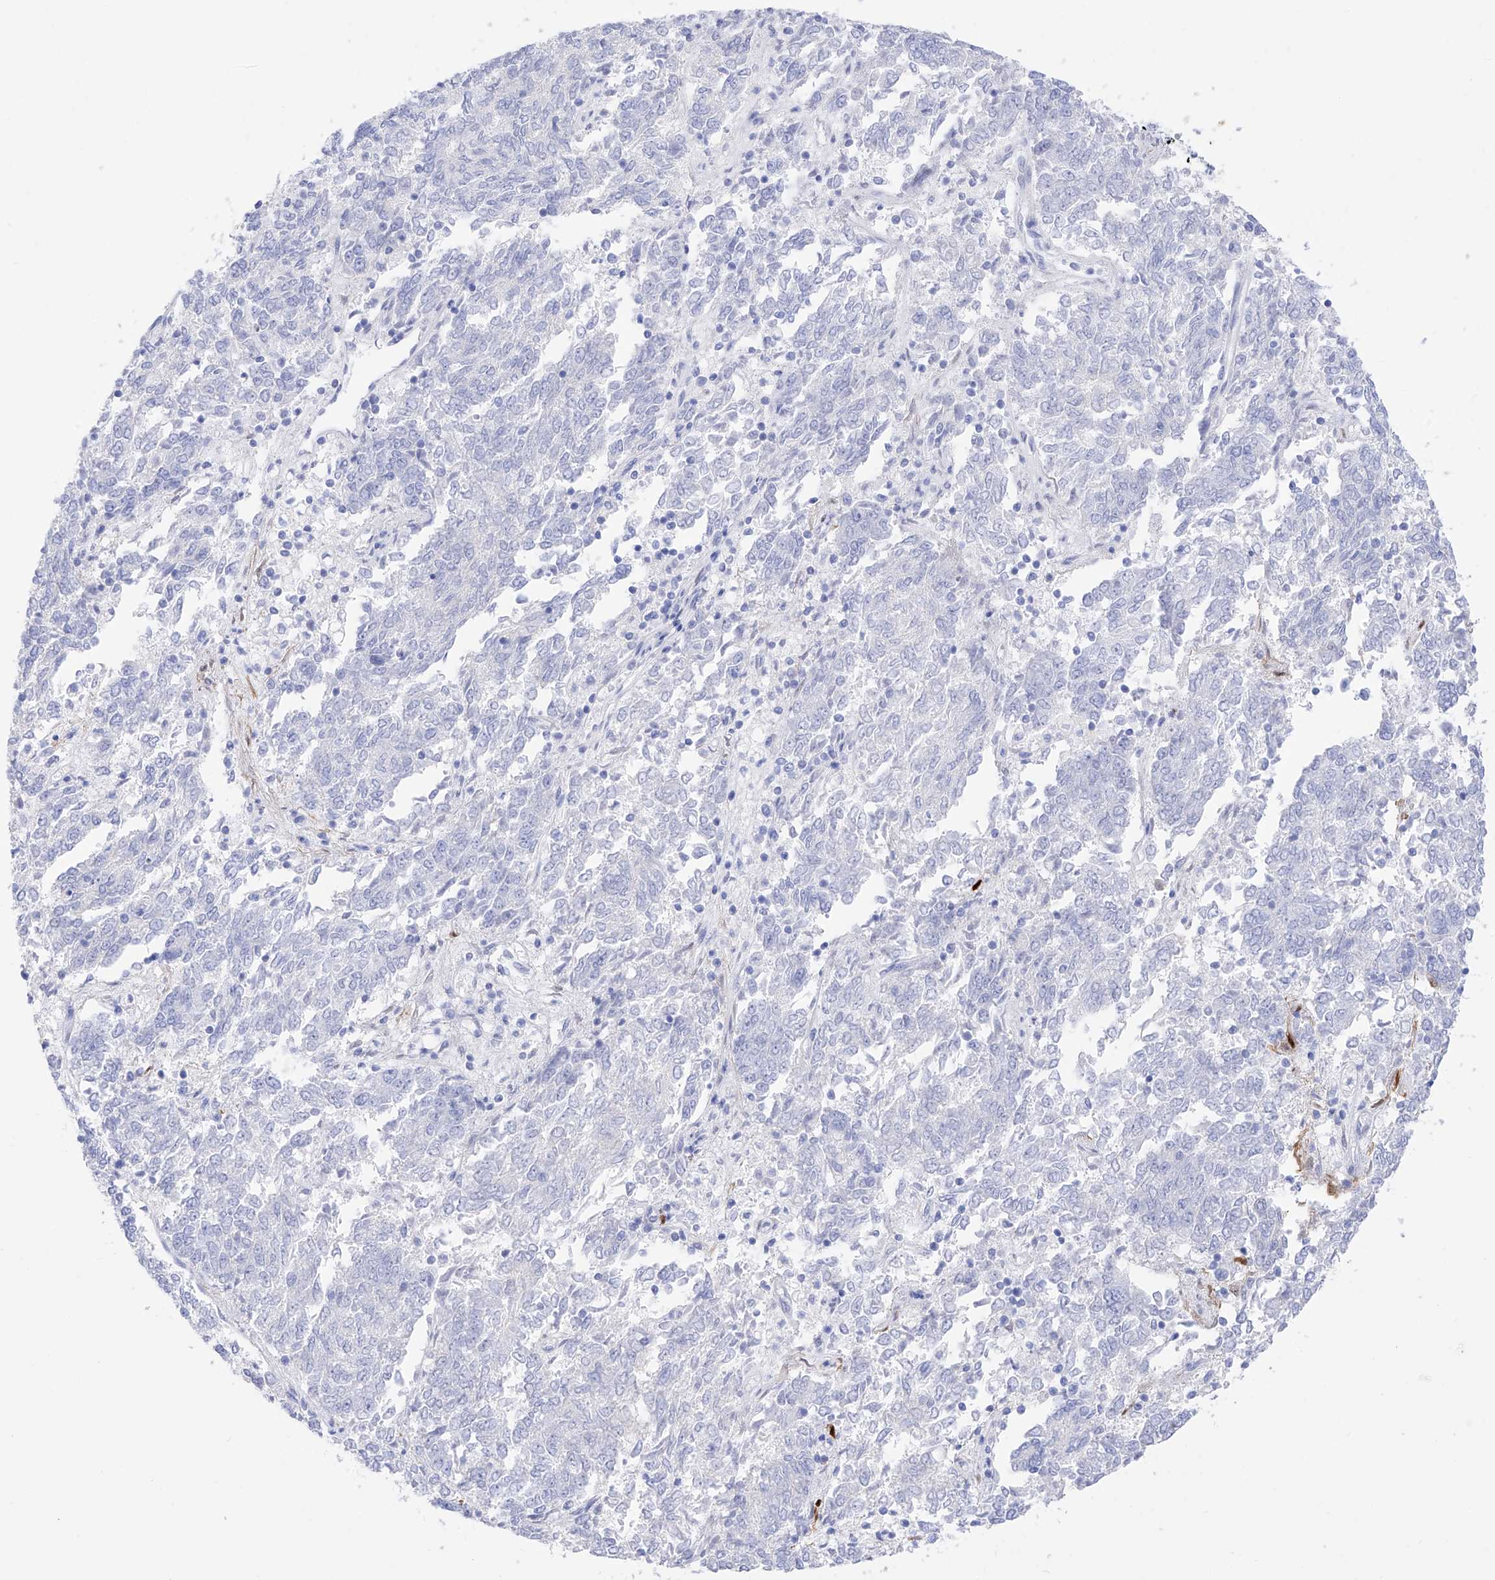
{"staining": {"intensity": "negative", "quantity": "none", "location": "none"}, "tissue": "endometrial cancer", "cell_type": "Tumor cells", "image_type": "cancer", "snomed": [{"axis": "morphology", "description": "Adenocarcinoma, NOS"}, {"axis": "topography", "description": "Endometrium"}], "caption": "Tumor cells are negative for protein expression in human adenocarcinoma (endometrial).", "gene": "TRPC7", "patient": {"sex": "female", "age": 80}}